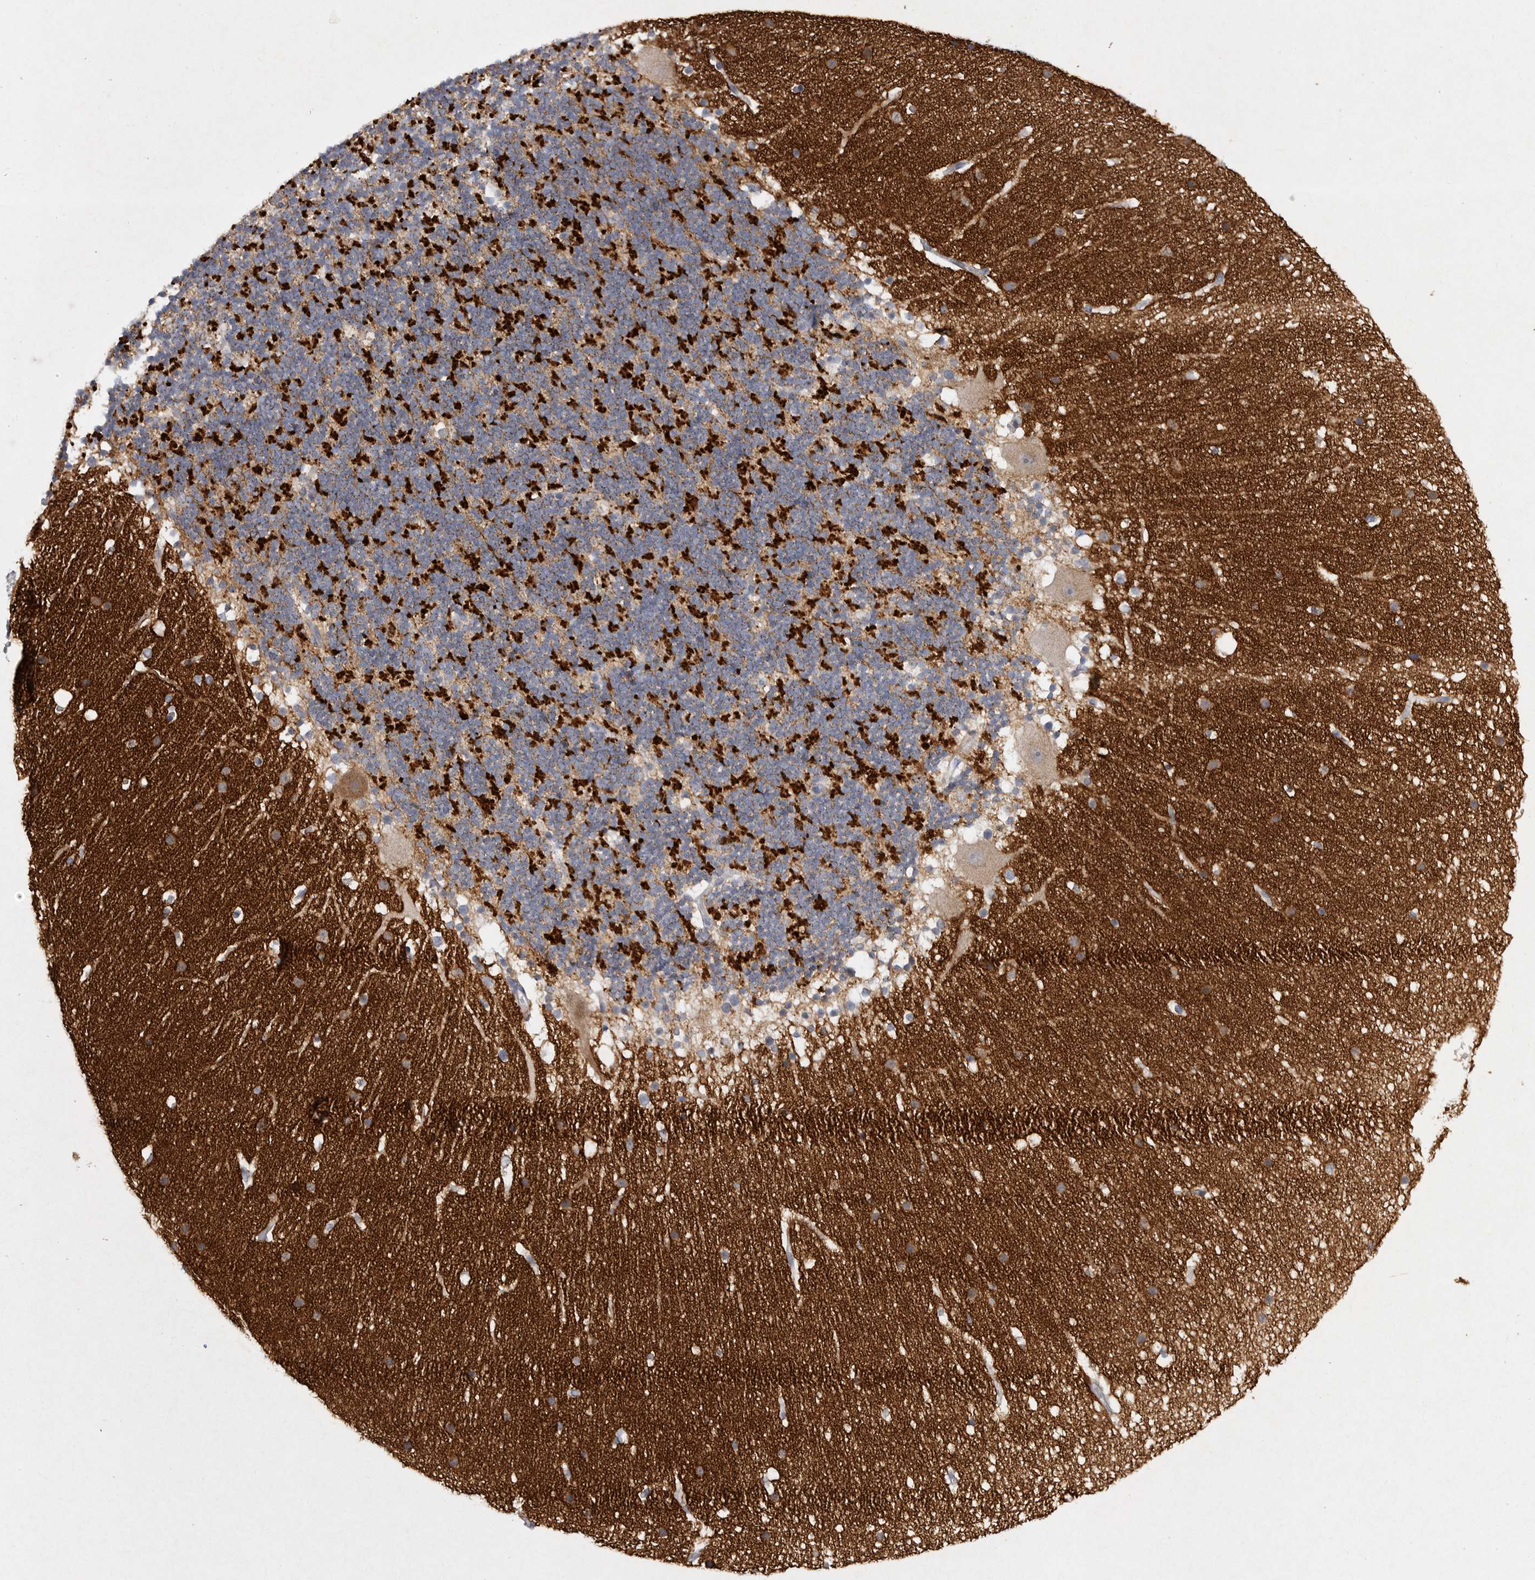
{"staining": {"intensity": "strong", "quantity": "25%-75%", "location": "cytoplasmic/membranous"}, "tissue": "cerebellum", "cell_type": "Cells in granular layer", "image_type": "normal", "snomed": [{"axis": "morphology", "description": "Normal tissue, NOS"}, {"axis": "topography", "description": "Cerebellum"}], "caption": "Immunohistochemistry (IHC) micrograph of benign human cerebellum stained for a protein (brown), which demonstrates high levels of strong cytoplasmic/membranous expression in approximately 25%-75% of cells in granular layer.", "gene": "EDEM3", "patient": {"sex": "male", "age": 57}}